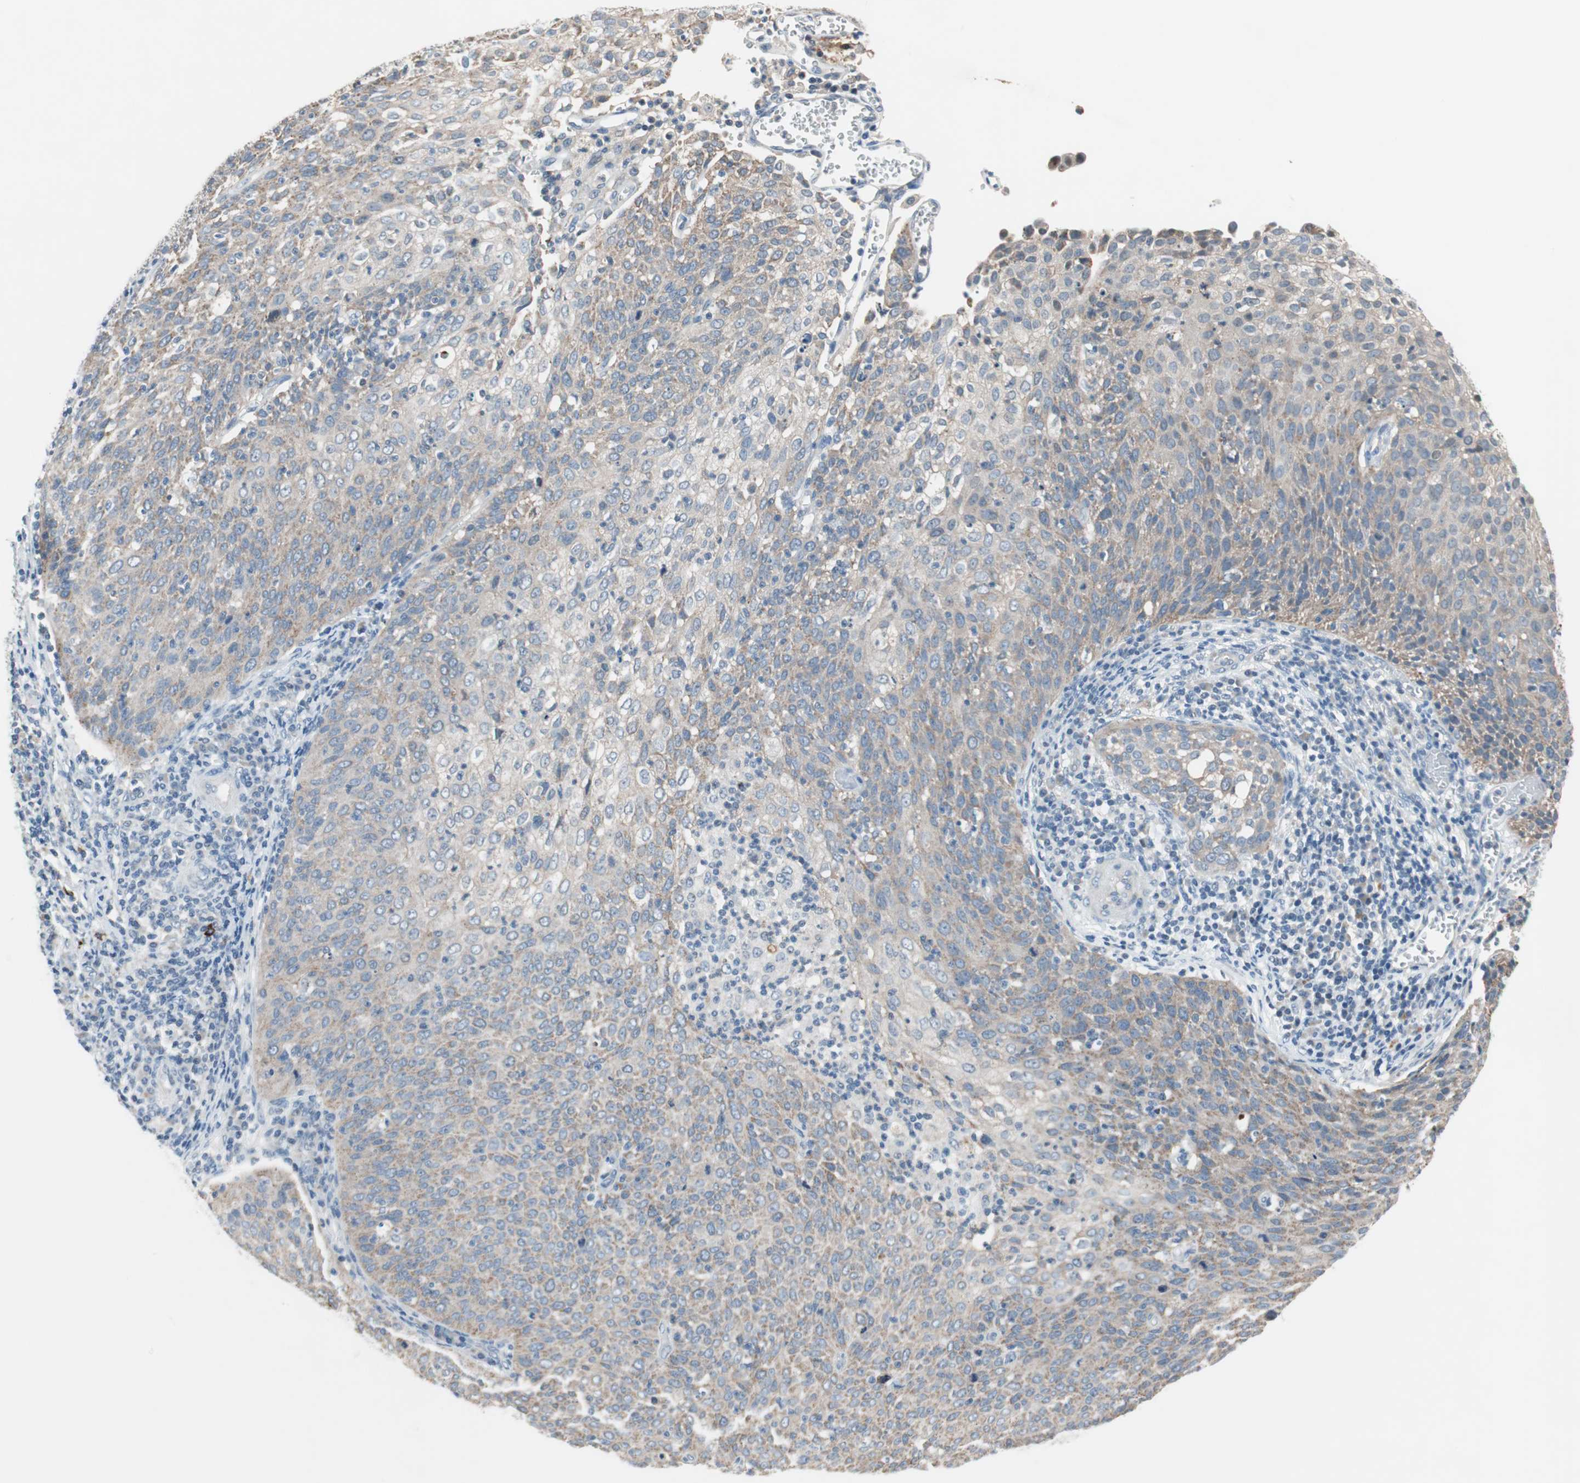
{"staining": {"intensity": "weak", "quantity": "25%-75%", "location": "cytoplasmic/membranous"}, "tissue": "cervical cancer", "cell_type": "Tumor cells", "image_type": "cancer", "snomed": [{"axis": "morphology", "description": "Squamous cell carcinoma, NOS"}, {"axis": "topography", "description": "Cervix"}], "caption": "Tumor cells show low levels of weak cytoplasmic/membranous expression in approximately 25%-75% of cells in human cervical cancer. (DAB IHC, brown staining for protein, blue staining for nuclei).", "gene": "PDZK1", "patient": {"sex": "female", "age": 38}}